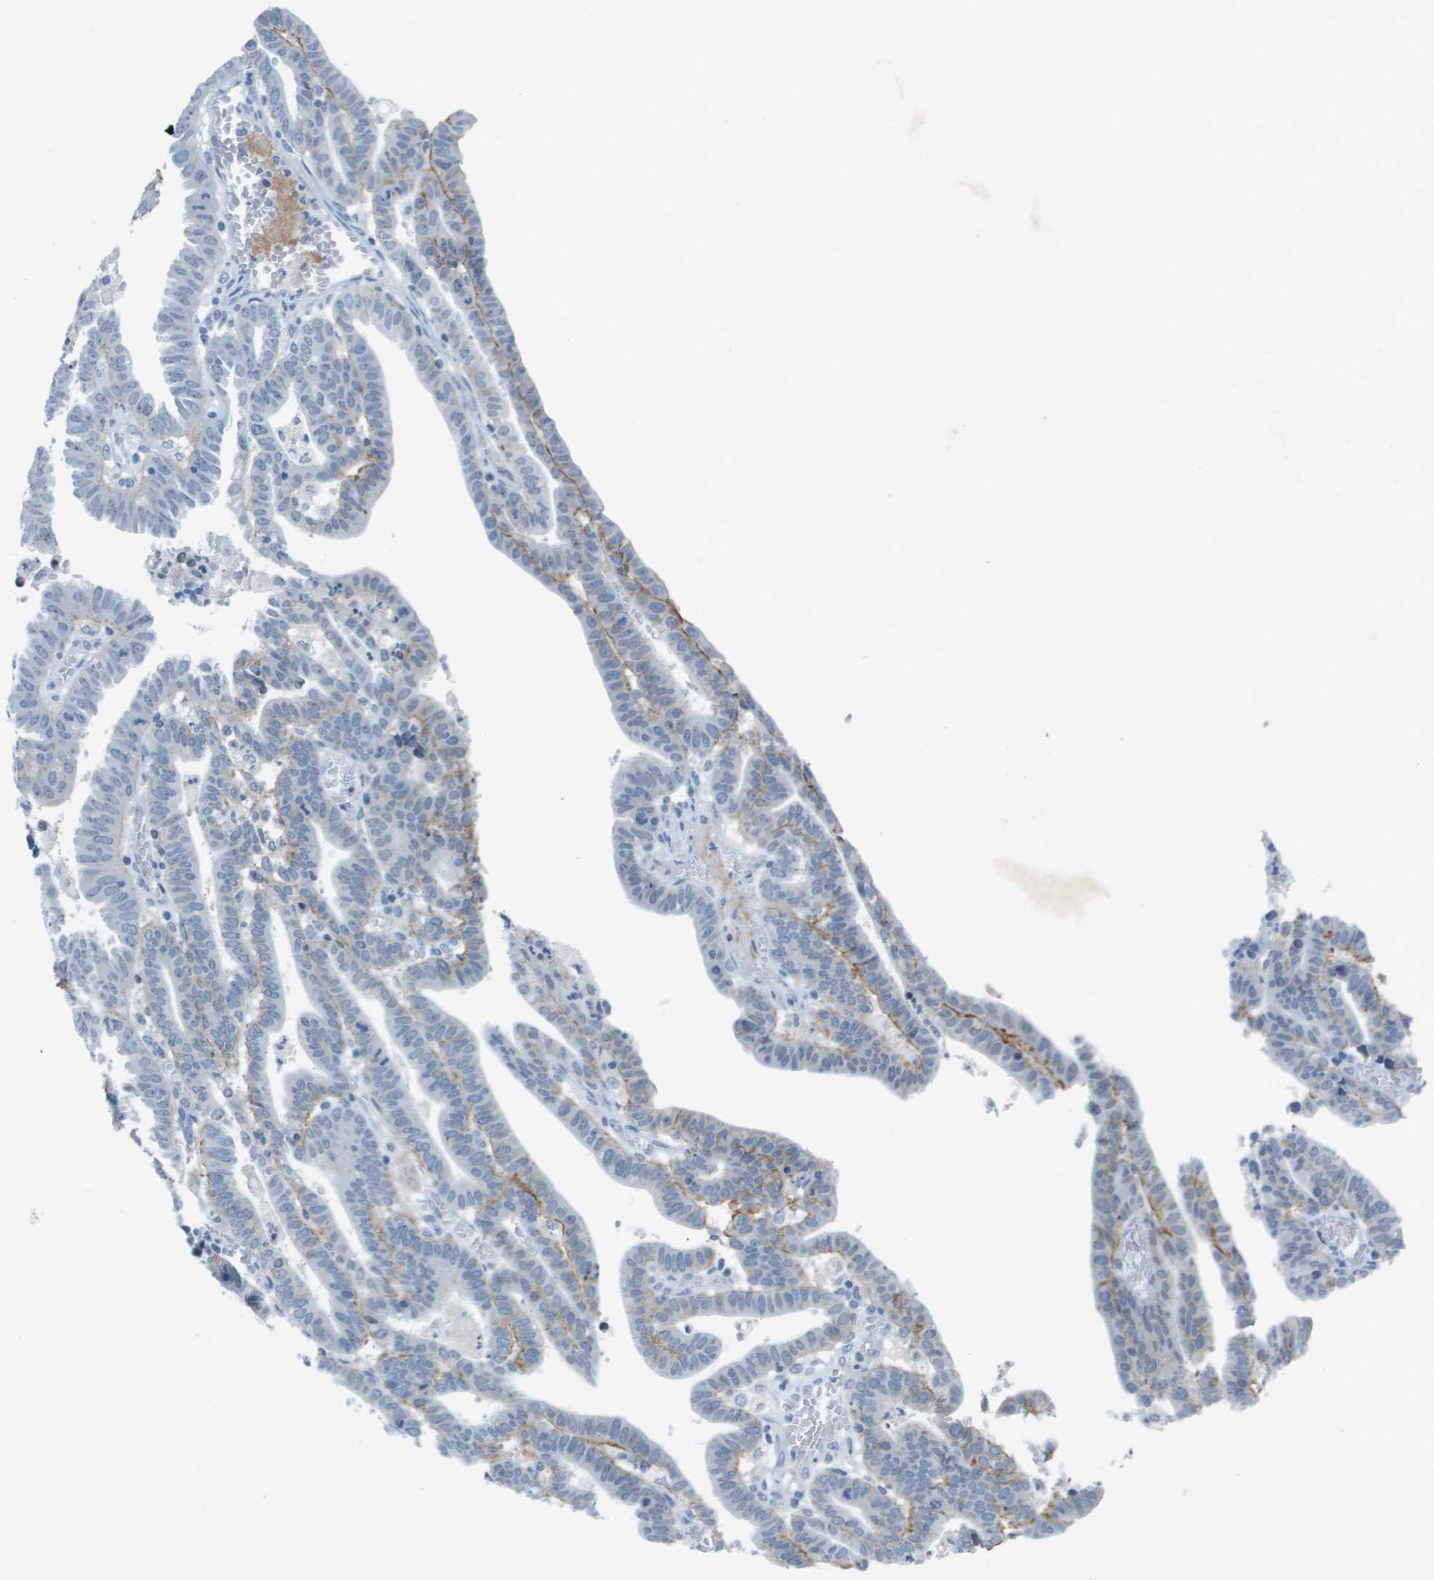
{"staining": {"intensity": "moderate", "quantity": "25%-75%", "location": "cytoplasmic/membranous"}, "tissue": "endometrial cancer", "cell_type": "Tumor cells", "image_type": "cancer", "snomed": [{"axis": "morphology", "description": "Adenocarcinoma, NOS"}, {"axis": "topography", "description": "Uterus"}], "caption": "A high-resolution histopathology image shows immunohistochemistry staining of endometrial adenocarcinoma, which displays moderate cytoplasmic/membranous expression in about 25%-75% of tumor cells.", "gene": "ITGA6", "patient": {"sex": "female", "age": 83}}